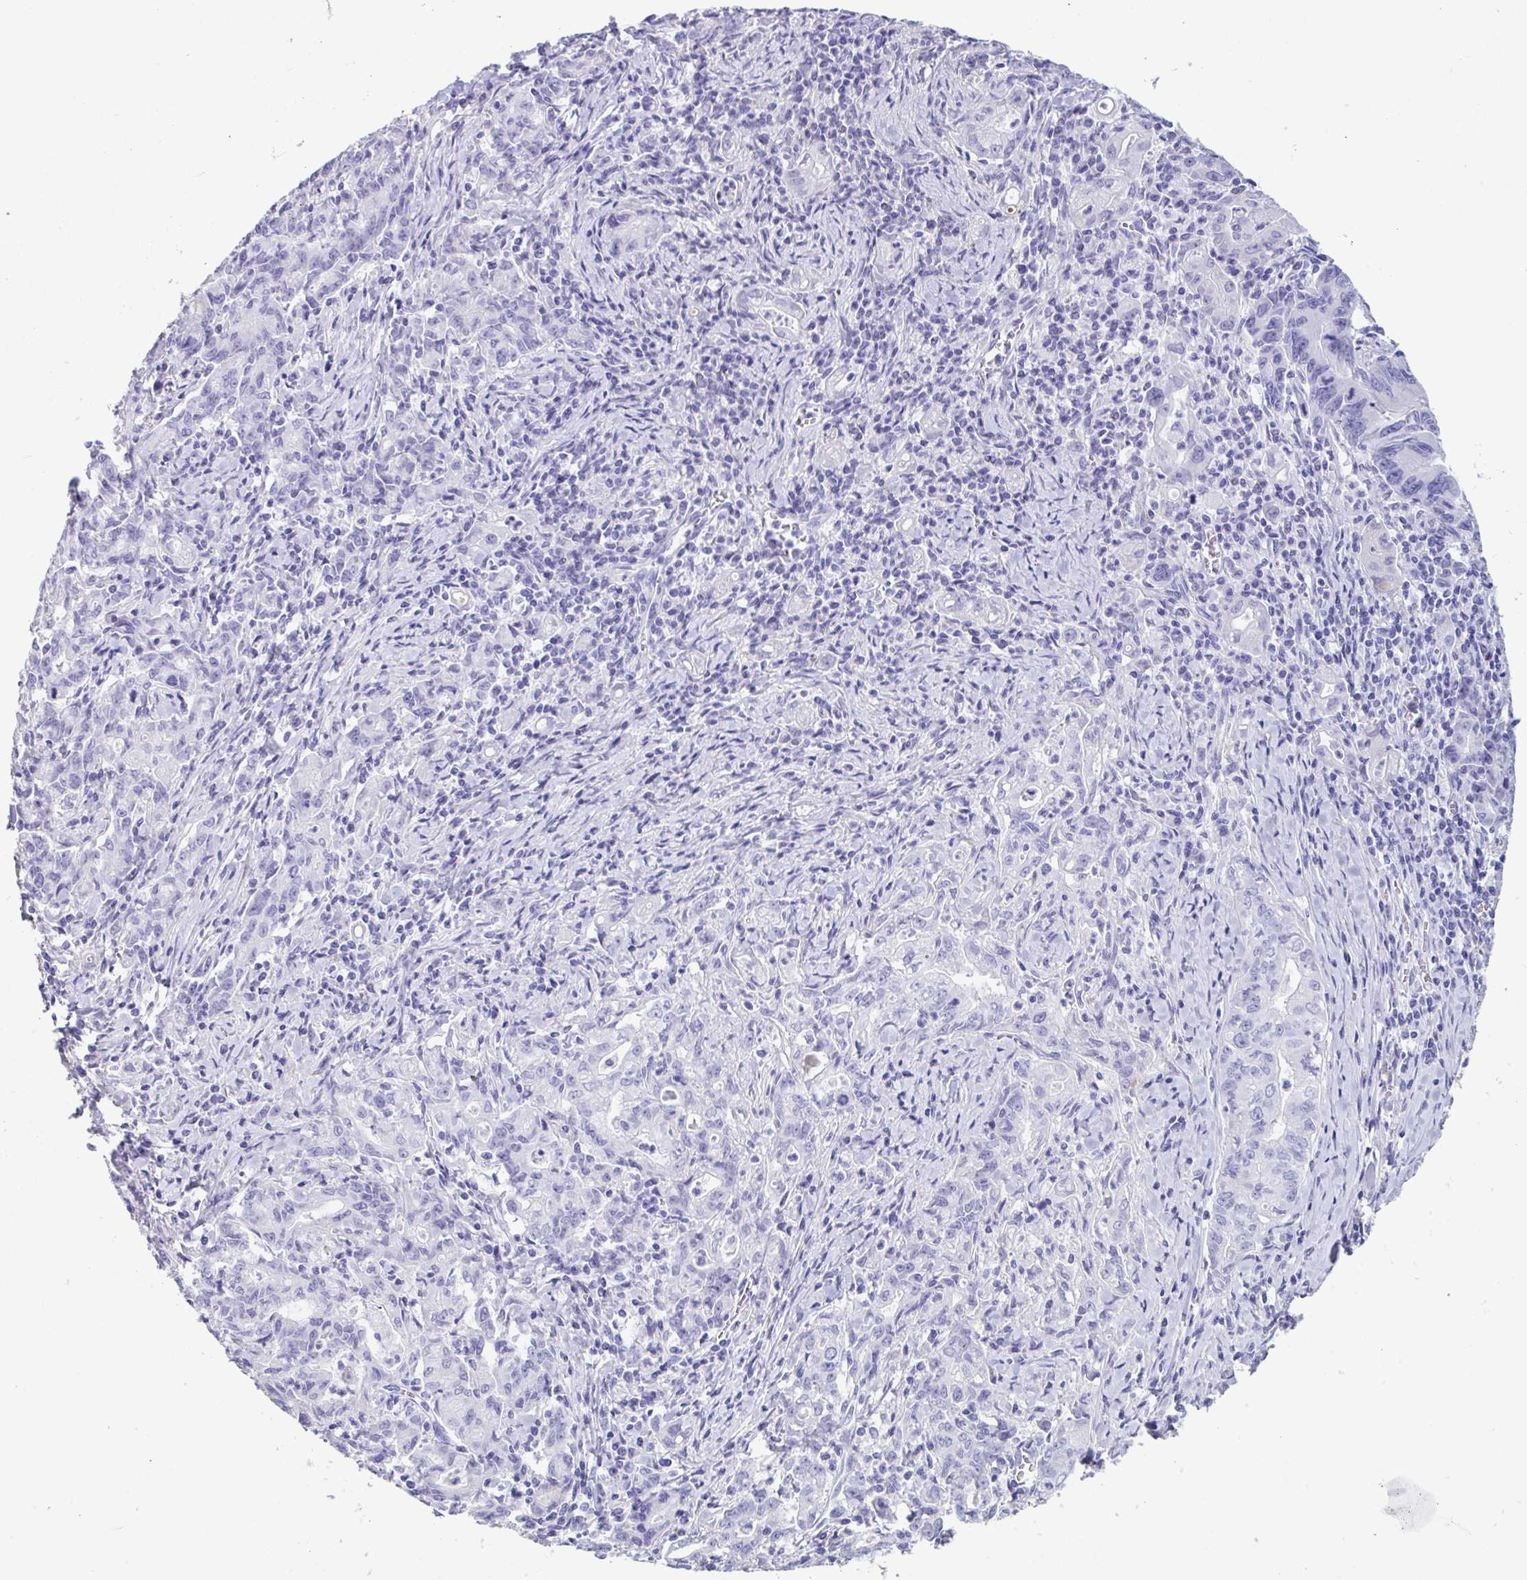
{"staining": {"intensity": "negative", "quantity": "none", "location": "none"}, "tissue": "stomach cancer", "cell_type": "Tumor cells", "image_type": "cancer", "snomed": [{"axis": "morphology", "description": "Adenocarcinoma, NOS"}, {"axis": "topography", "description": "Stomach, upper"}], "caption": "This is an immunohistochemistry micrograph of human stomach cancer. There is no positivity in tumor cells.", "gene": "TNNC1", "patient": {"sex": "female", "age": 79}}